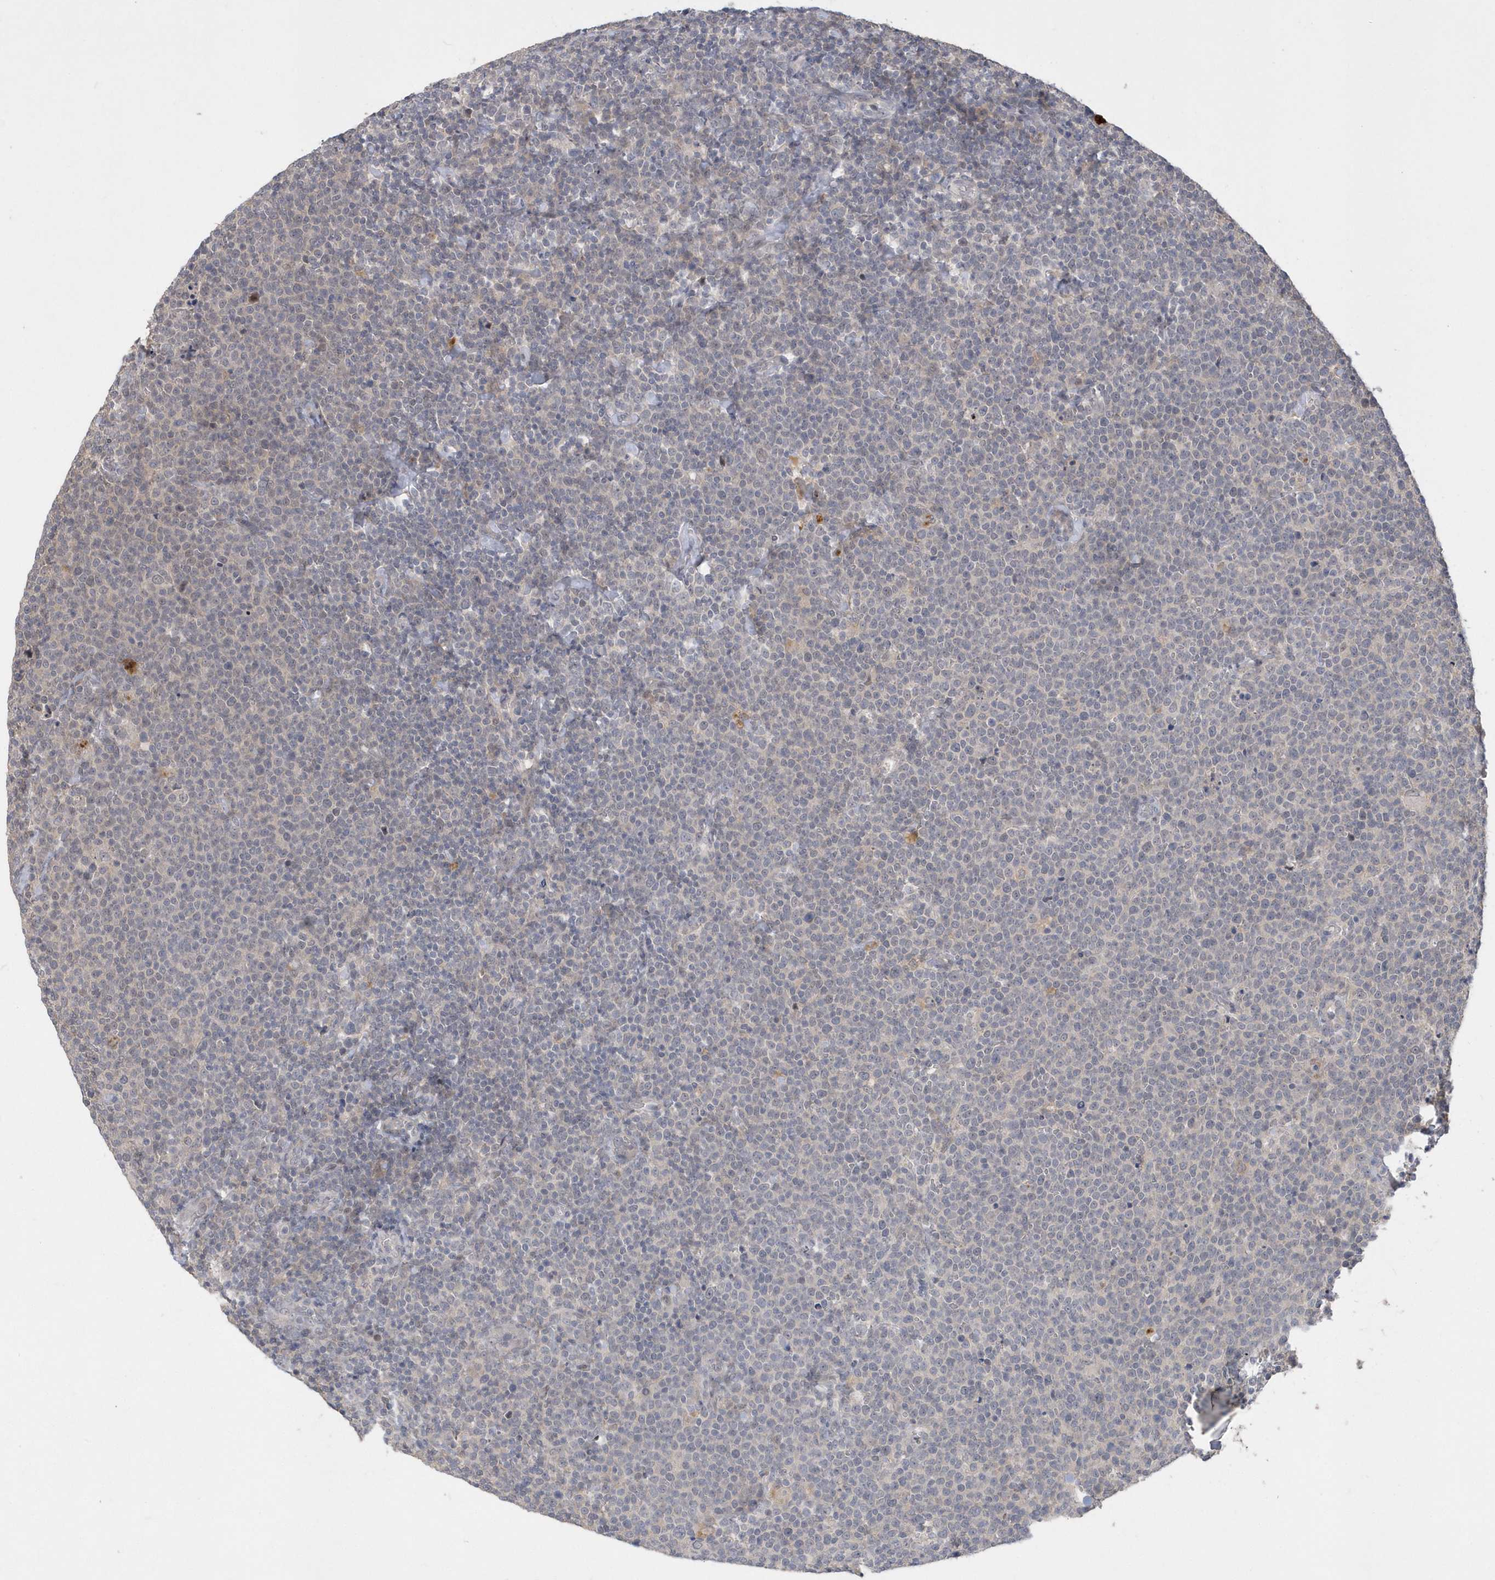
{"staining": {"intensity": "negative", "quantity": "none", "location": "none"}, "tissue": "lymphoma", "cell_type": "Tumor cells", "image_type": "cancer", "snomed": [{"axis": "morphology", "description": "Malignant lymphoma, non-Hodgkin's type, High grade"}, {"axis": "topography", "description": "Lymph node"}], "caption": "Image shows no significant protein expression in tumor cells of malignant lymphoma, non-Hodgkin's type (high-grade). (Brightfield microscopy of DAB (3,3'-diaminobenzidine) immunohistochemistry at high magnification).", "gene": "TSPEAR", "patient": {"sex": "male", "age": 61}}